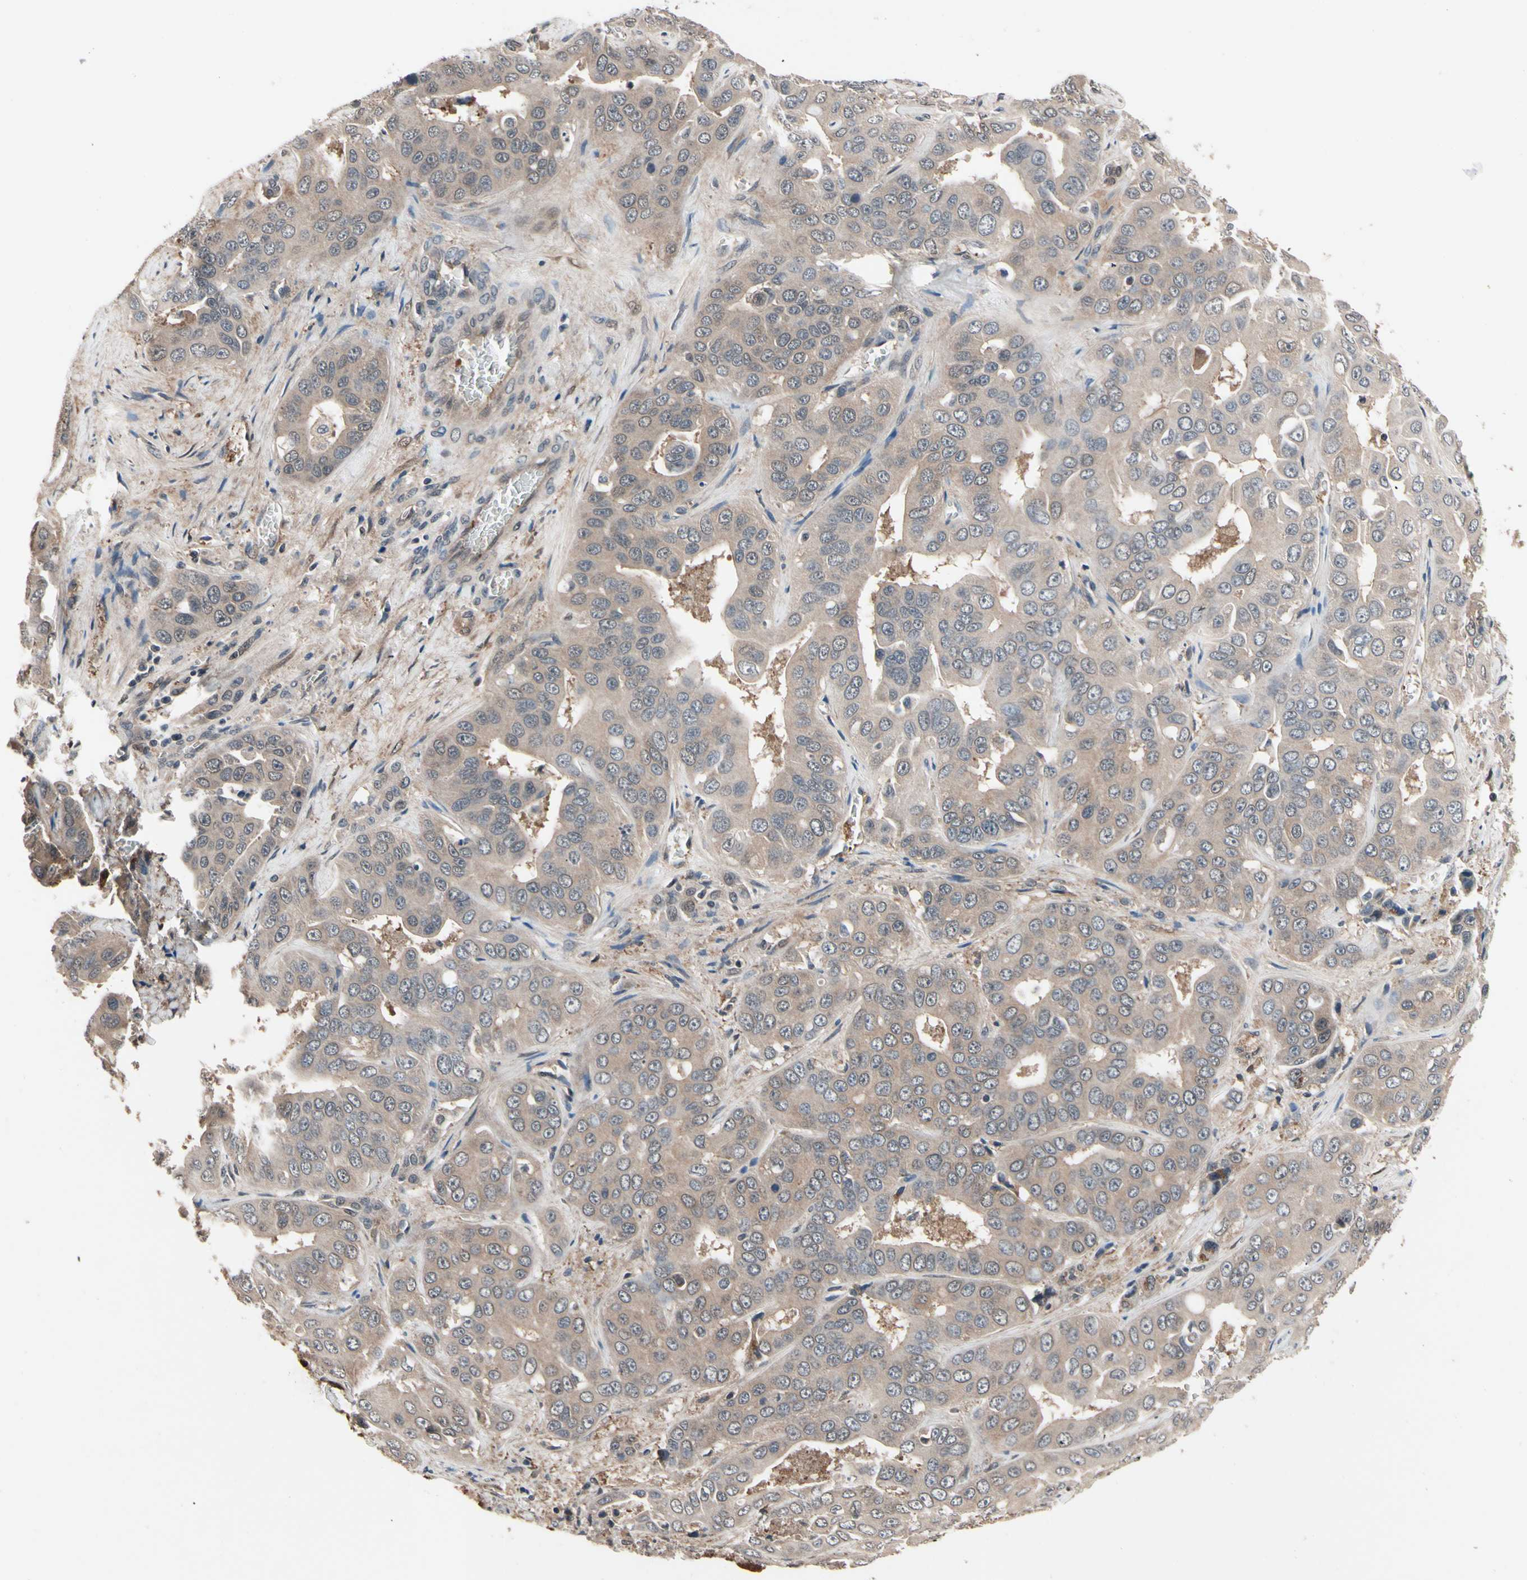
{"staining": {"intensity": "weak", "quantity": "25%-75%", "location": "cytoplasmic/membranous"}, "tissue": "liver cancer", "cell_type": "Tumor cells", "image_type": "cancer", "snomed": [{"axis": "morphology", "description": "Cholangiocarcinoma"}, {"axis": "topography", "description": "Liver"}], "caption": "IHC image of liver cancer stained for a protein (brown), which reveals low levels of weak cytoplasmic/membranous positivity in about 25%-75% of tumor cells.", "gene": "PRDX6", "patient": {"sex": "female", "age": 52}}